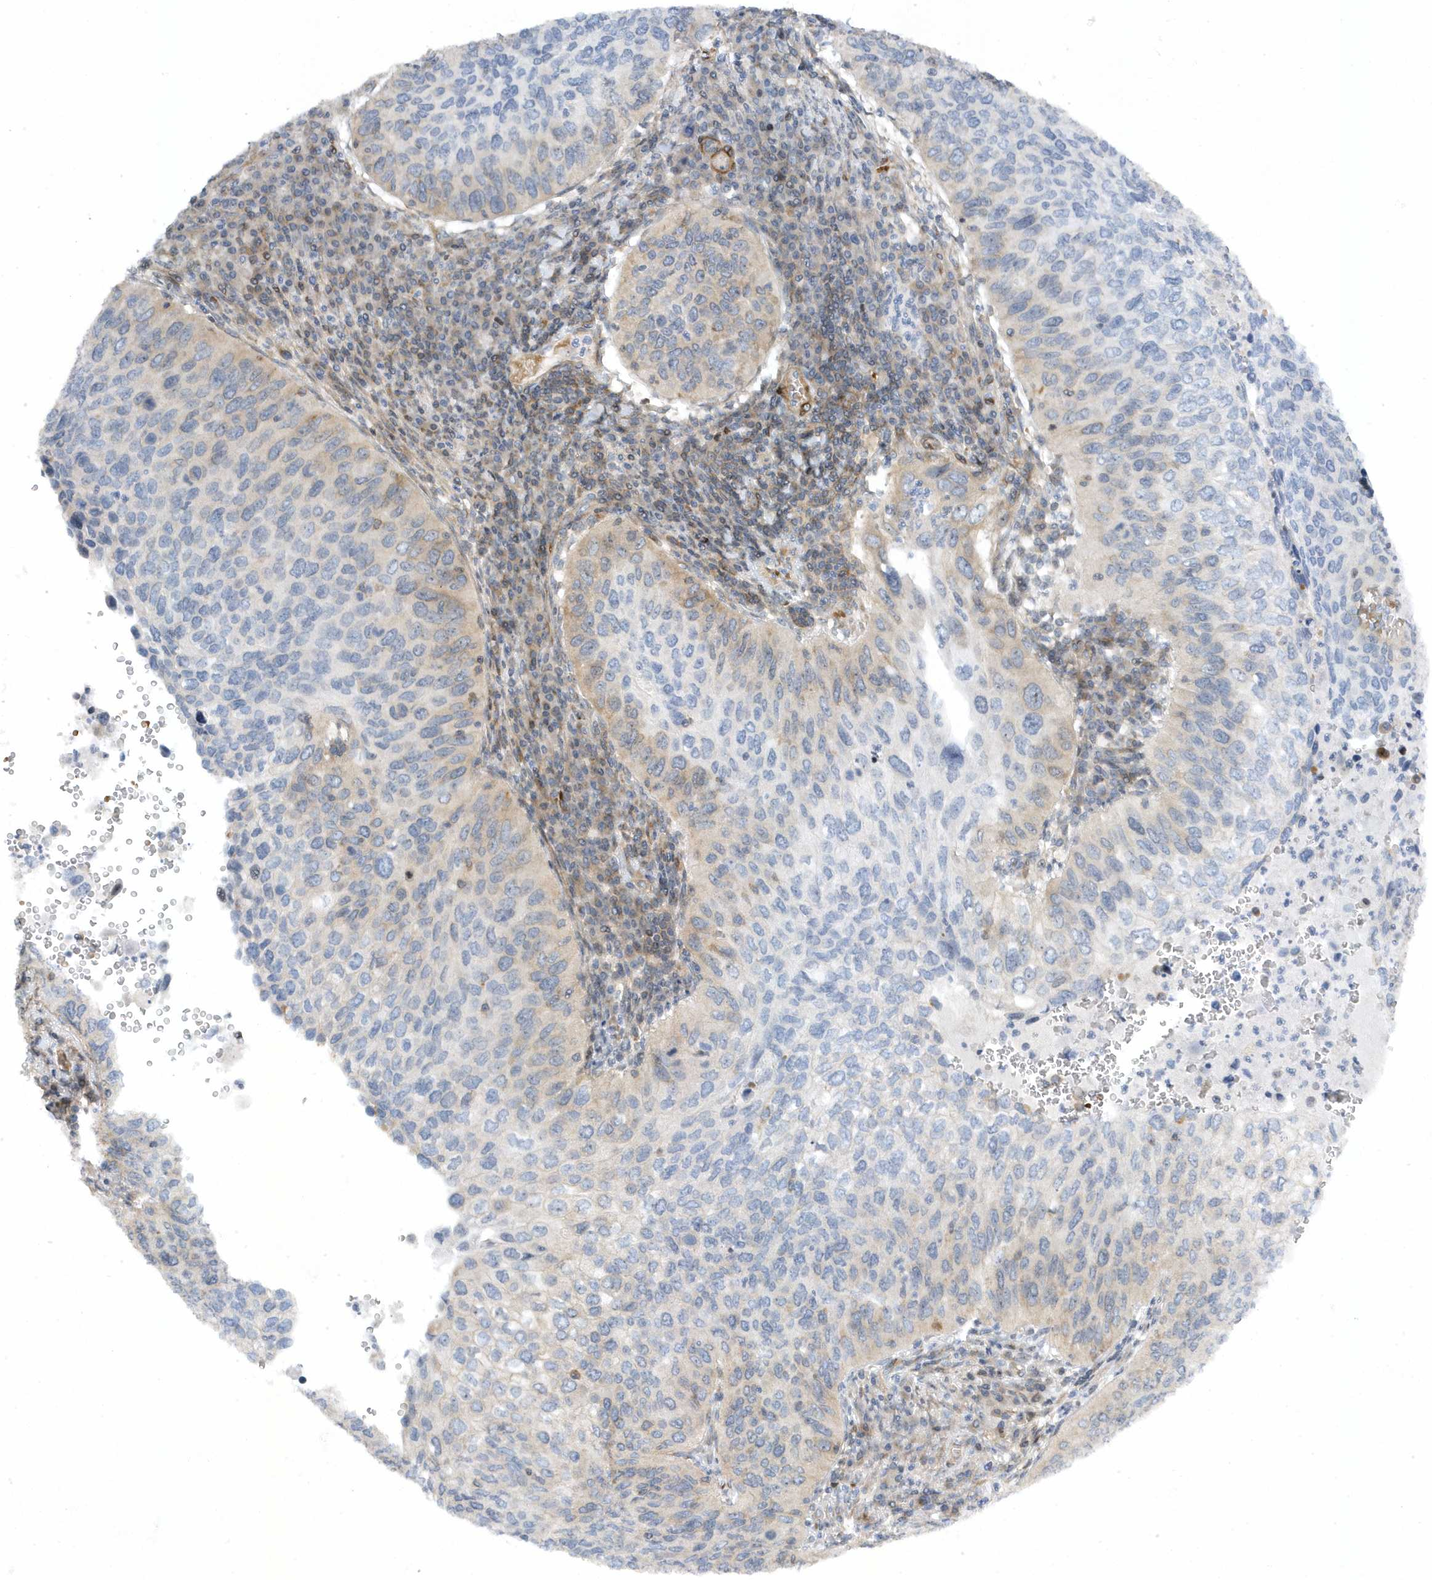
{"staining": {"intensity": "weak", "quantity": "<25%", "location": "cytoplasmic/membranous"}, "tissue": "cervical cancer", "cell_type": "Tumor cells", "image_type": "cancer", "snomed": [{"axis": "morphology", "description": "Squamous cell carcinoma, NOS"}, {"axis": "topography", "description": "Cervix"}], "caption": "Immunohistochemistry photomicrograph of human cervical cancer stained for a protein (brown), which exhibits no positivity in tumor cells. (DAB immunohistochemistry (IHC), high magnification).", "gene": "MAP7D3", "patient": {"sex": "female", "age": 38}}